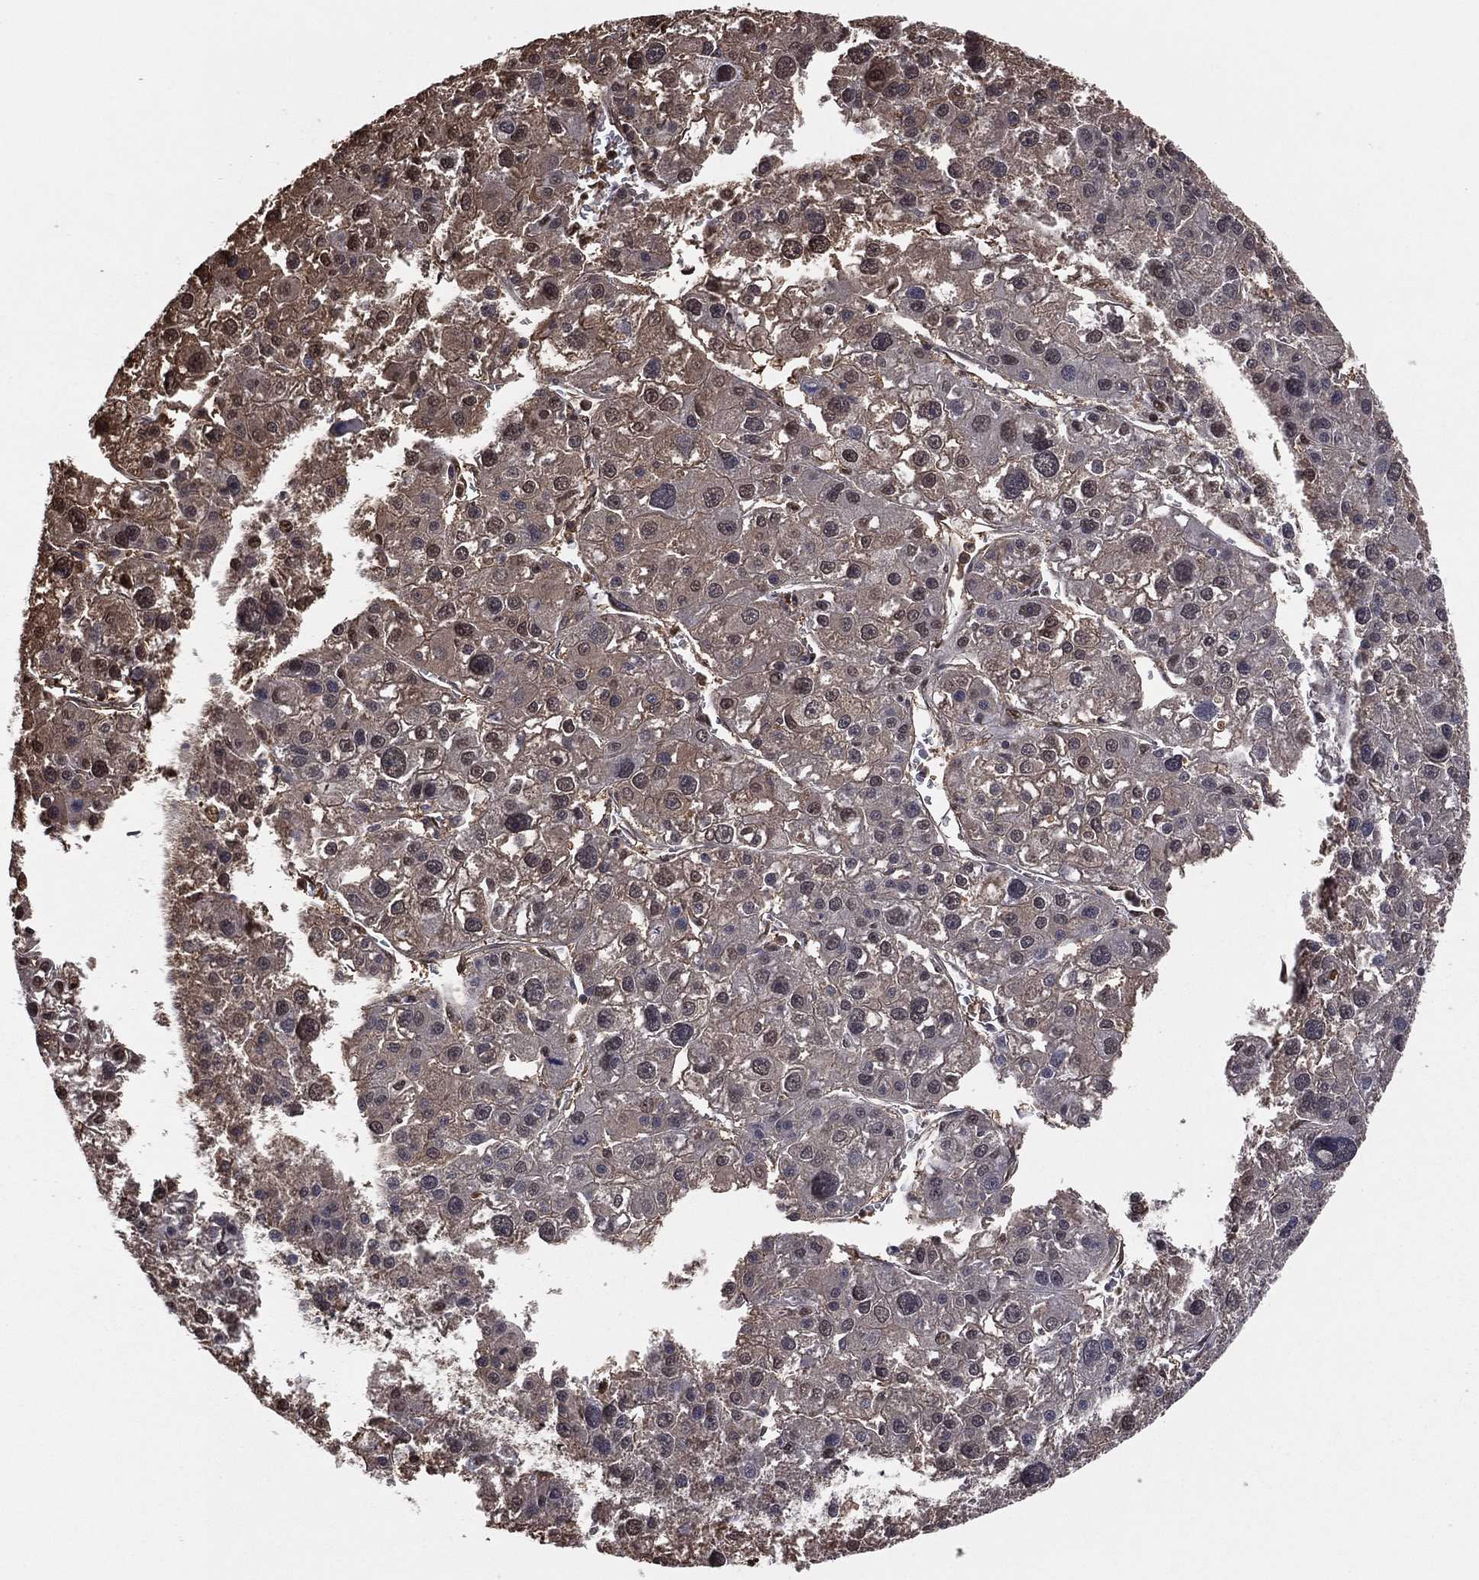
{"staining": {"intensity": "weak", "quantity": "25%-75%", "location": "cytoplasmic/membranous,nuclear"}, "tissue": "liver cancer", "cell_type": "Tumor cells", "image_type": "cancer", "snomed": [{"axis": "morphology", "description": "Carcinoma, Hepatocellular, NOS"}, {"axis": "topography", "description": "Liver"}], "caption": "Approximately 25%-75% of tumor cells in human hepatocellular carcinoma (liver) show weak cytoplasmic/membranous and nuclear protein positivity as visualized by brown immunohistochemical staining.", "gene": "GAPDH", "patient": {"sex": "male", "age": 73}}